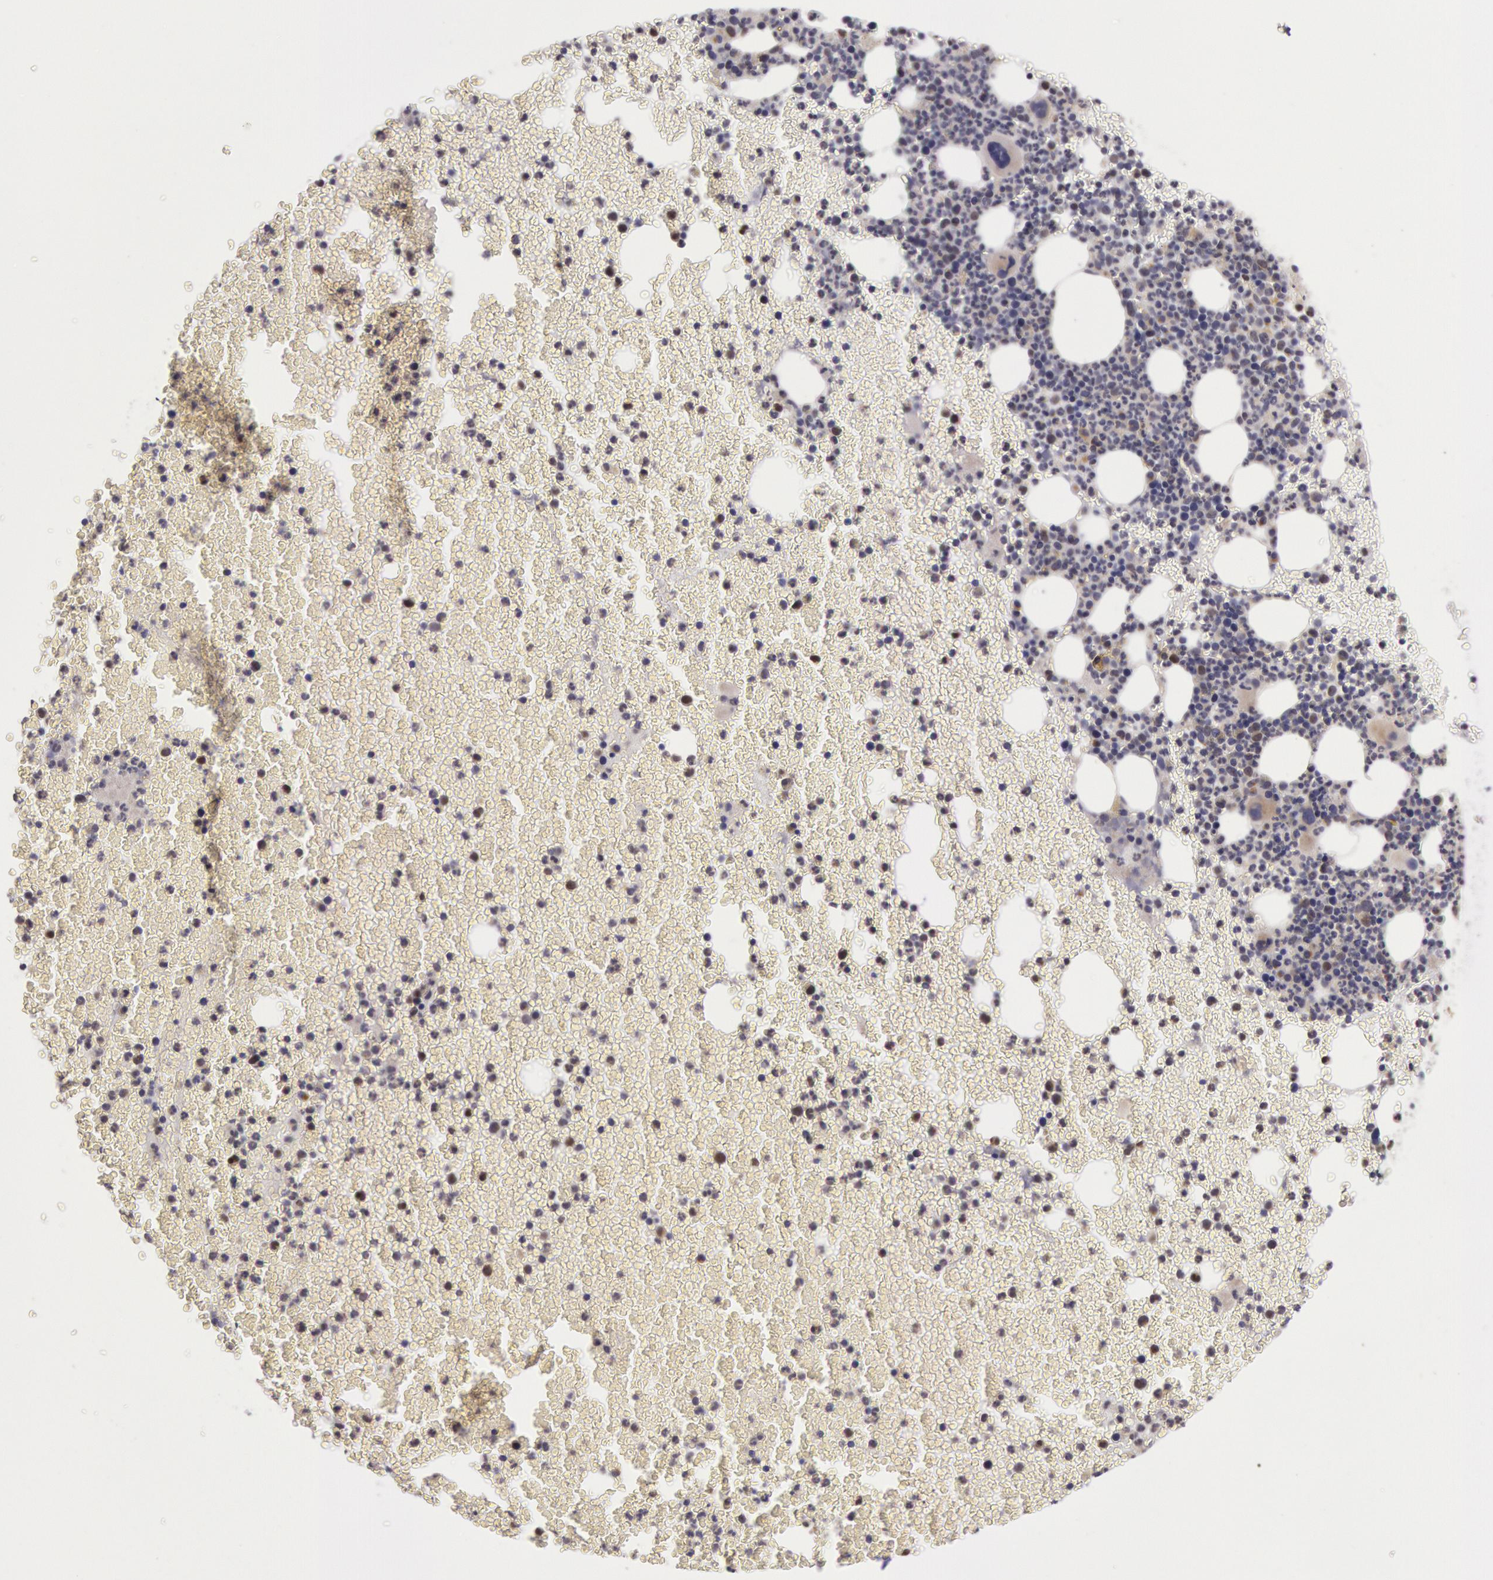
{"staining": {"intensity": "weak", "quantity": "<25%", "location": "cytoplasmic/membranous,nuclear"}, "tissue": "bone marrow", "cell_type": "Hematopoietic cells", "image_type": "normal", "snomed": [{"axis": "morphology", "description": "Normal tissue, NOS"}, {"axis": "topography", "description": "Bone marrow"}], "caption": "There is no significant expression in hematopoietic cells of bone marrow. The staining was performed using DAB (3,3'-diaminobenzidine) to visualize the protein expression in brown, while the nuclei were stained in blue with hematoxylin (Magnification: 20x).", "gene": "AMOTL1", "patient": {"sex": "female", "age": 53}}